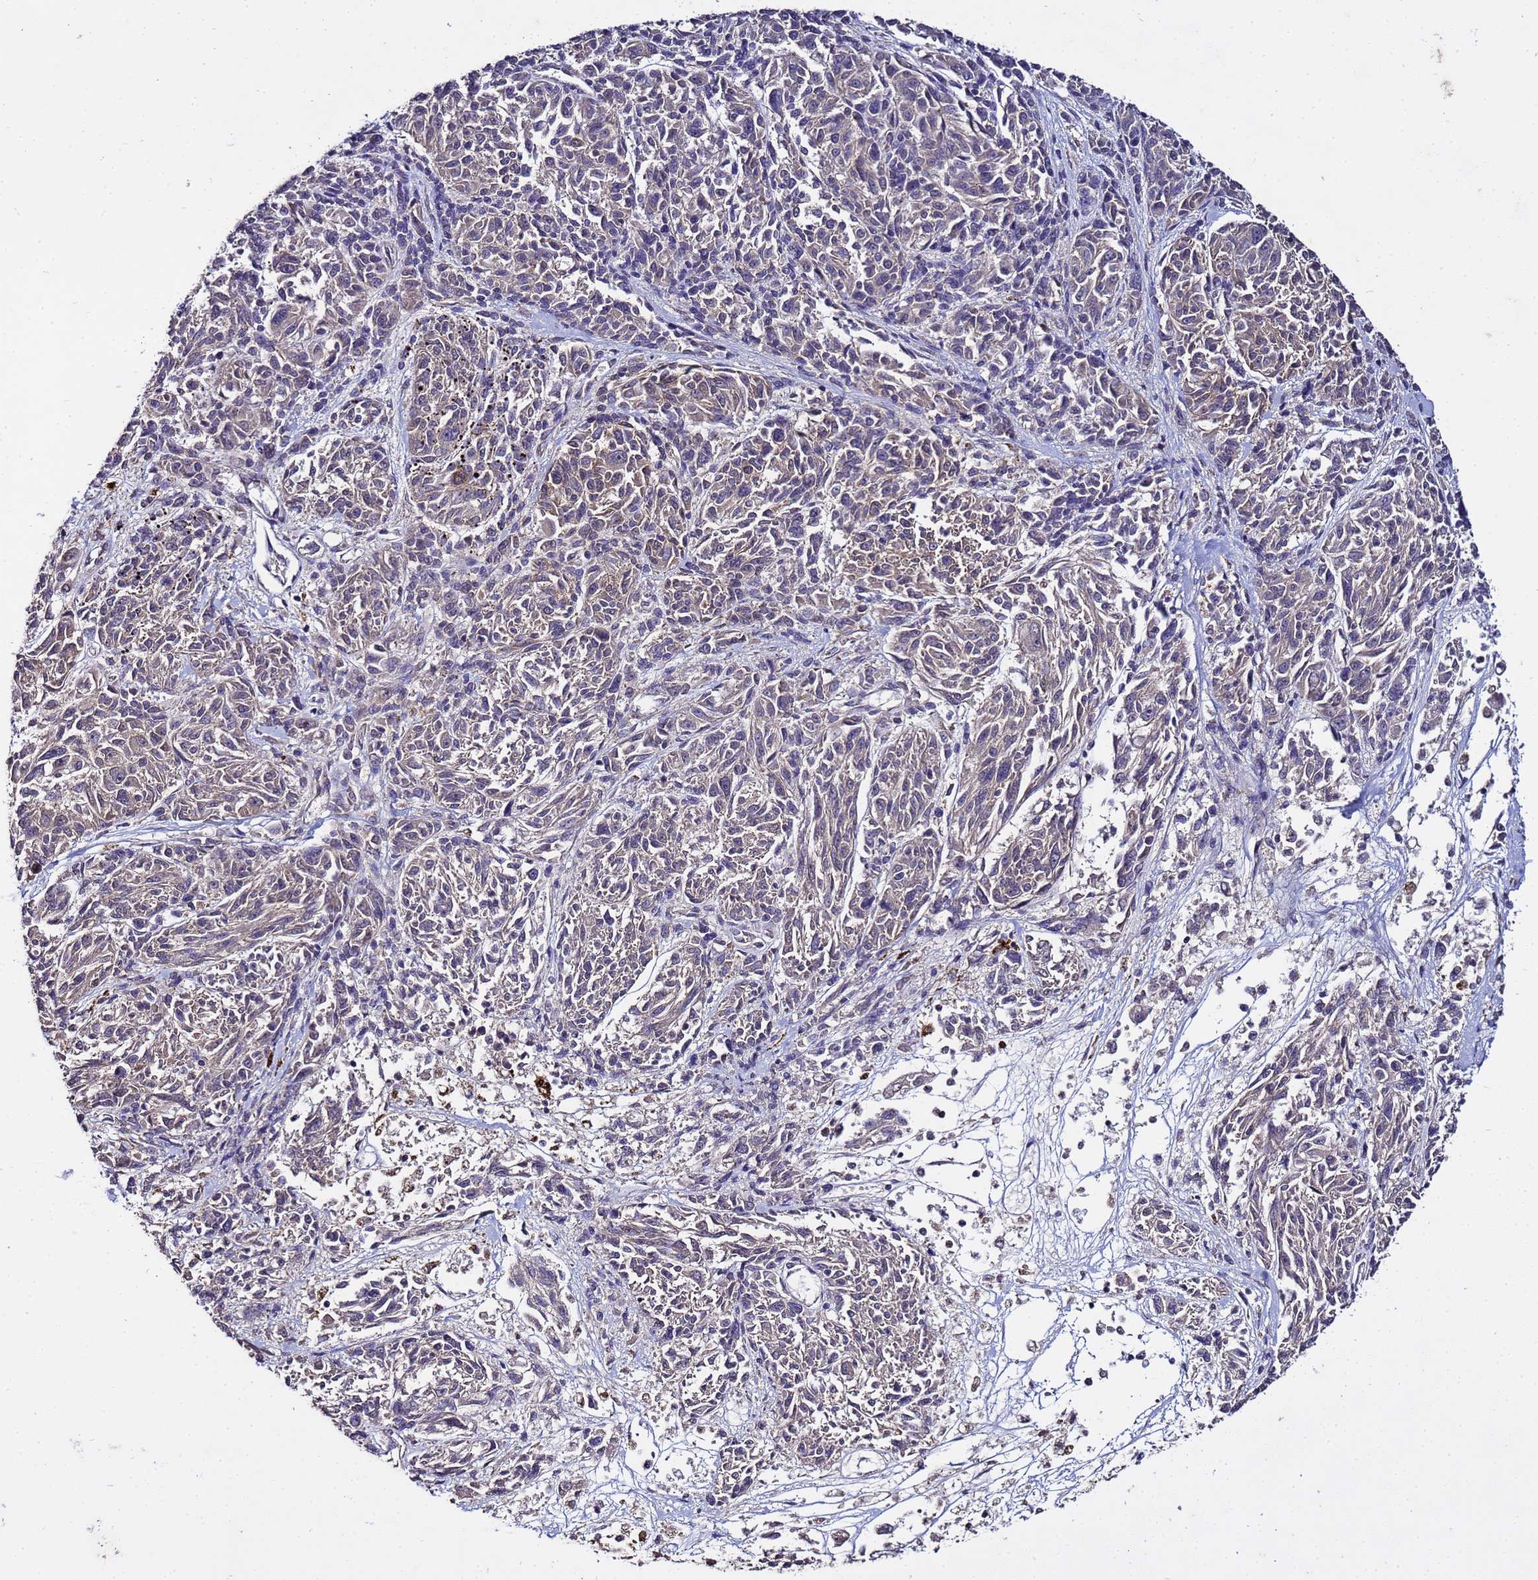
{"staining": {"intensity": "negative", "quantity": "none", "location": "none"}, "tissue": "melanoma", "cell_type": "Tumor cells", "image_type": "cancer", "snomed": [{"axis": "morphology", "description": "Malignant melanoma, NOS"}, {"axis": "topography", "description": "Skin"}], "caption": "The micrograph exhibits no staining of tumor cells in melanoma. Brightfield microscopy of IHC stained with DAB (3,3'-diaminobenzidine) (brown) and hematoxylin (blue), captured at high magnification.", "gene": "GSPT2", "patient": {"sex": "male", "age": 53}}